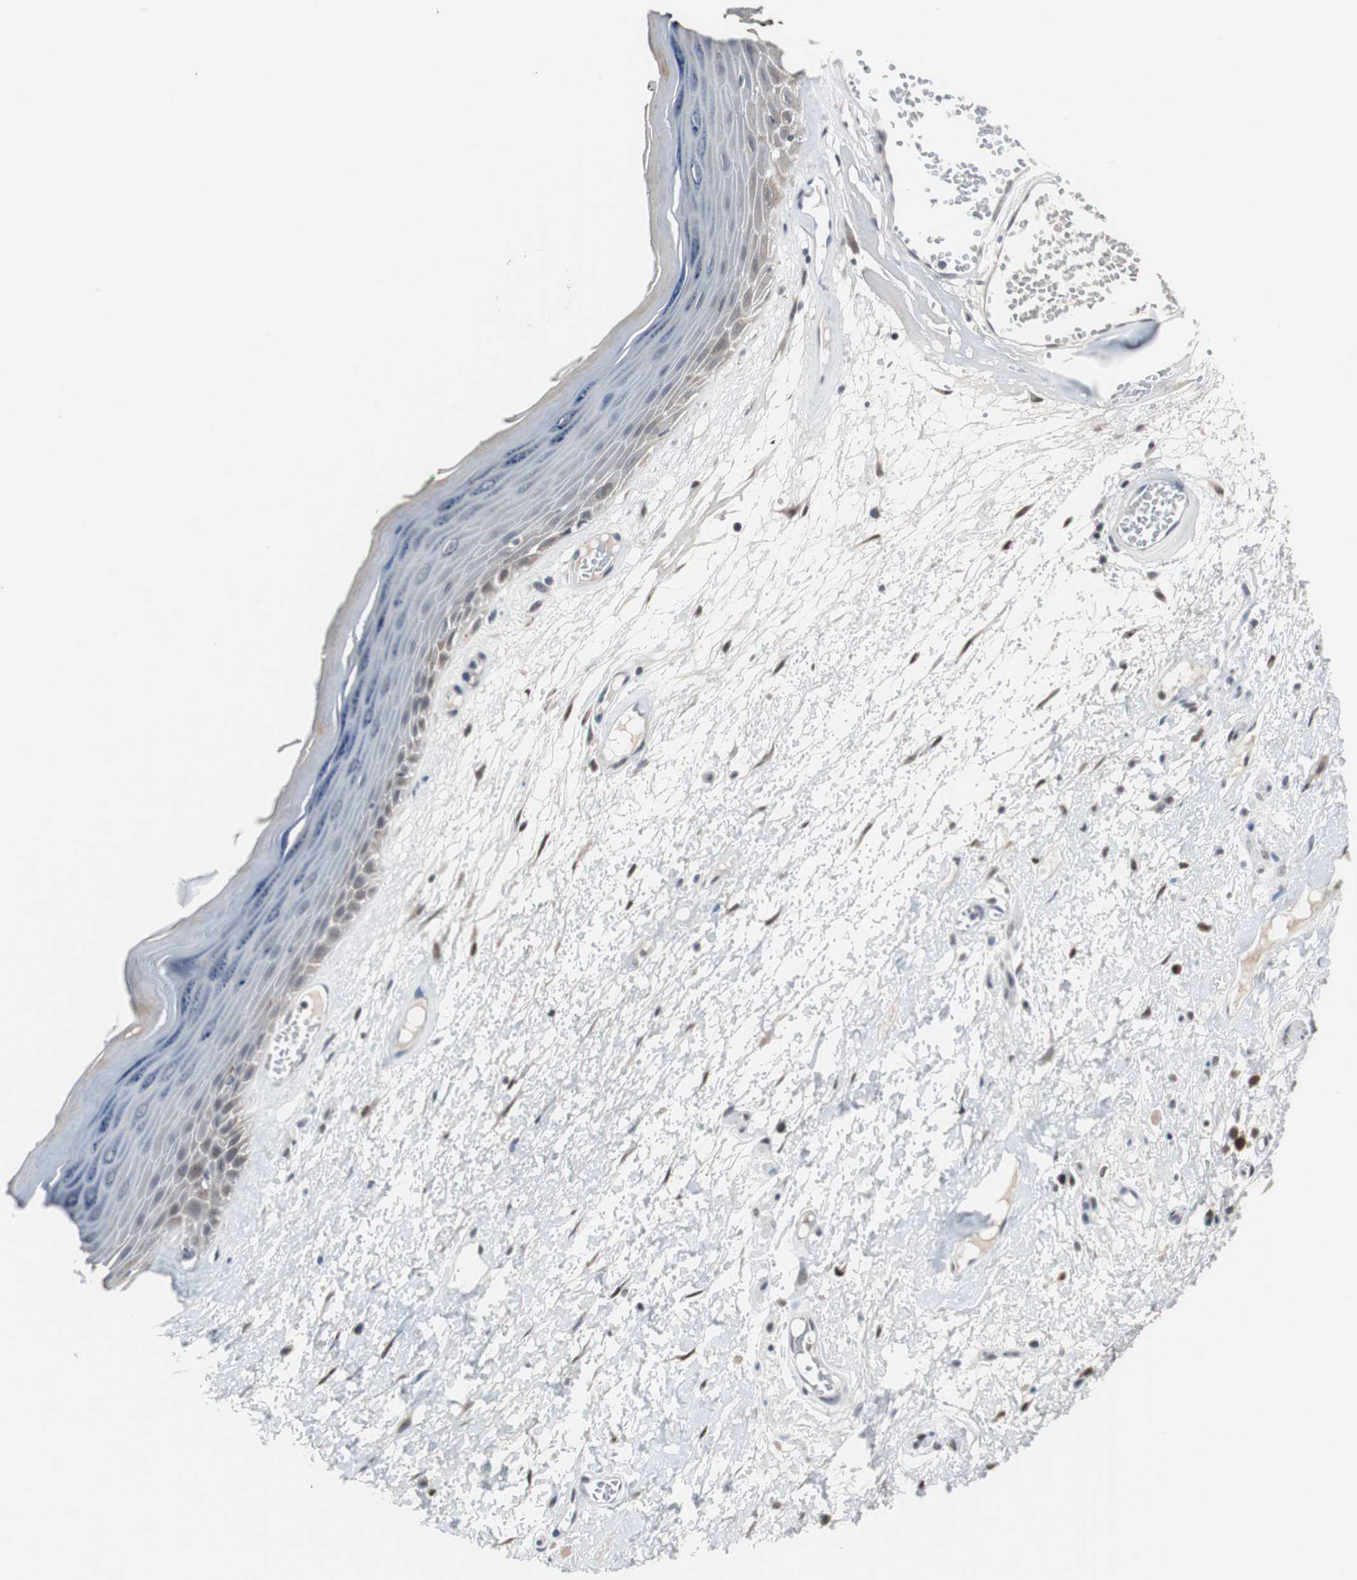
{"staining": {"intensity": "weak", "quantity": "25%-75%", "location": "cytoplasmic/membranous,nuclear"}, "tissue": "skin", "cell_type": "Epidermal cells", "image_type": "normal", "snomed": [{"axis": "morphology", "description": "Normal tissue, NOS"}, {"axis": "morphology", "description": "Inflammation, NOS"}, {"axis": "topography", "description": "Vulva"}], "caption": "A low amount of weak cytoplasmic/membranous,nuclear positivity is present in about 25%-75% of epidermal cells in benign skin.", "gene": "ZHX2", "patient": {"sex": "female", "age": 84}}